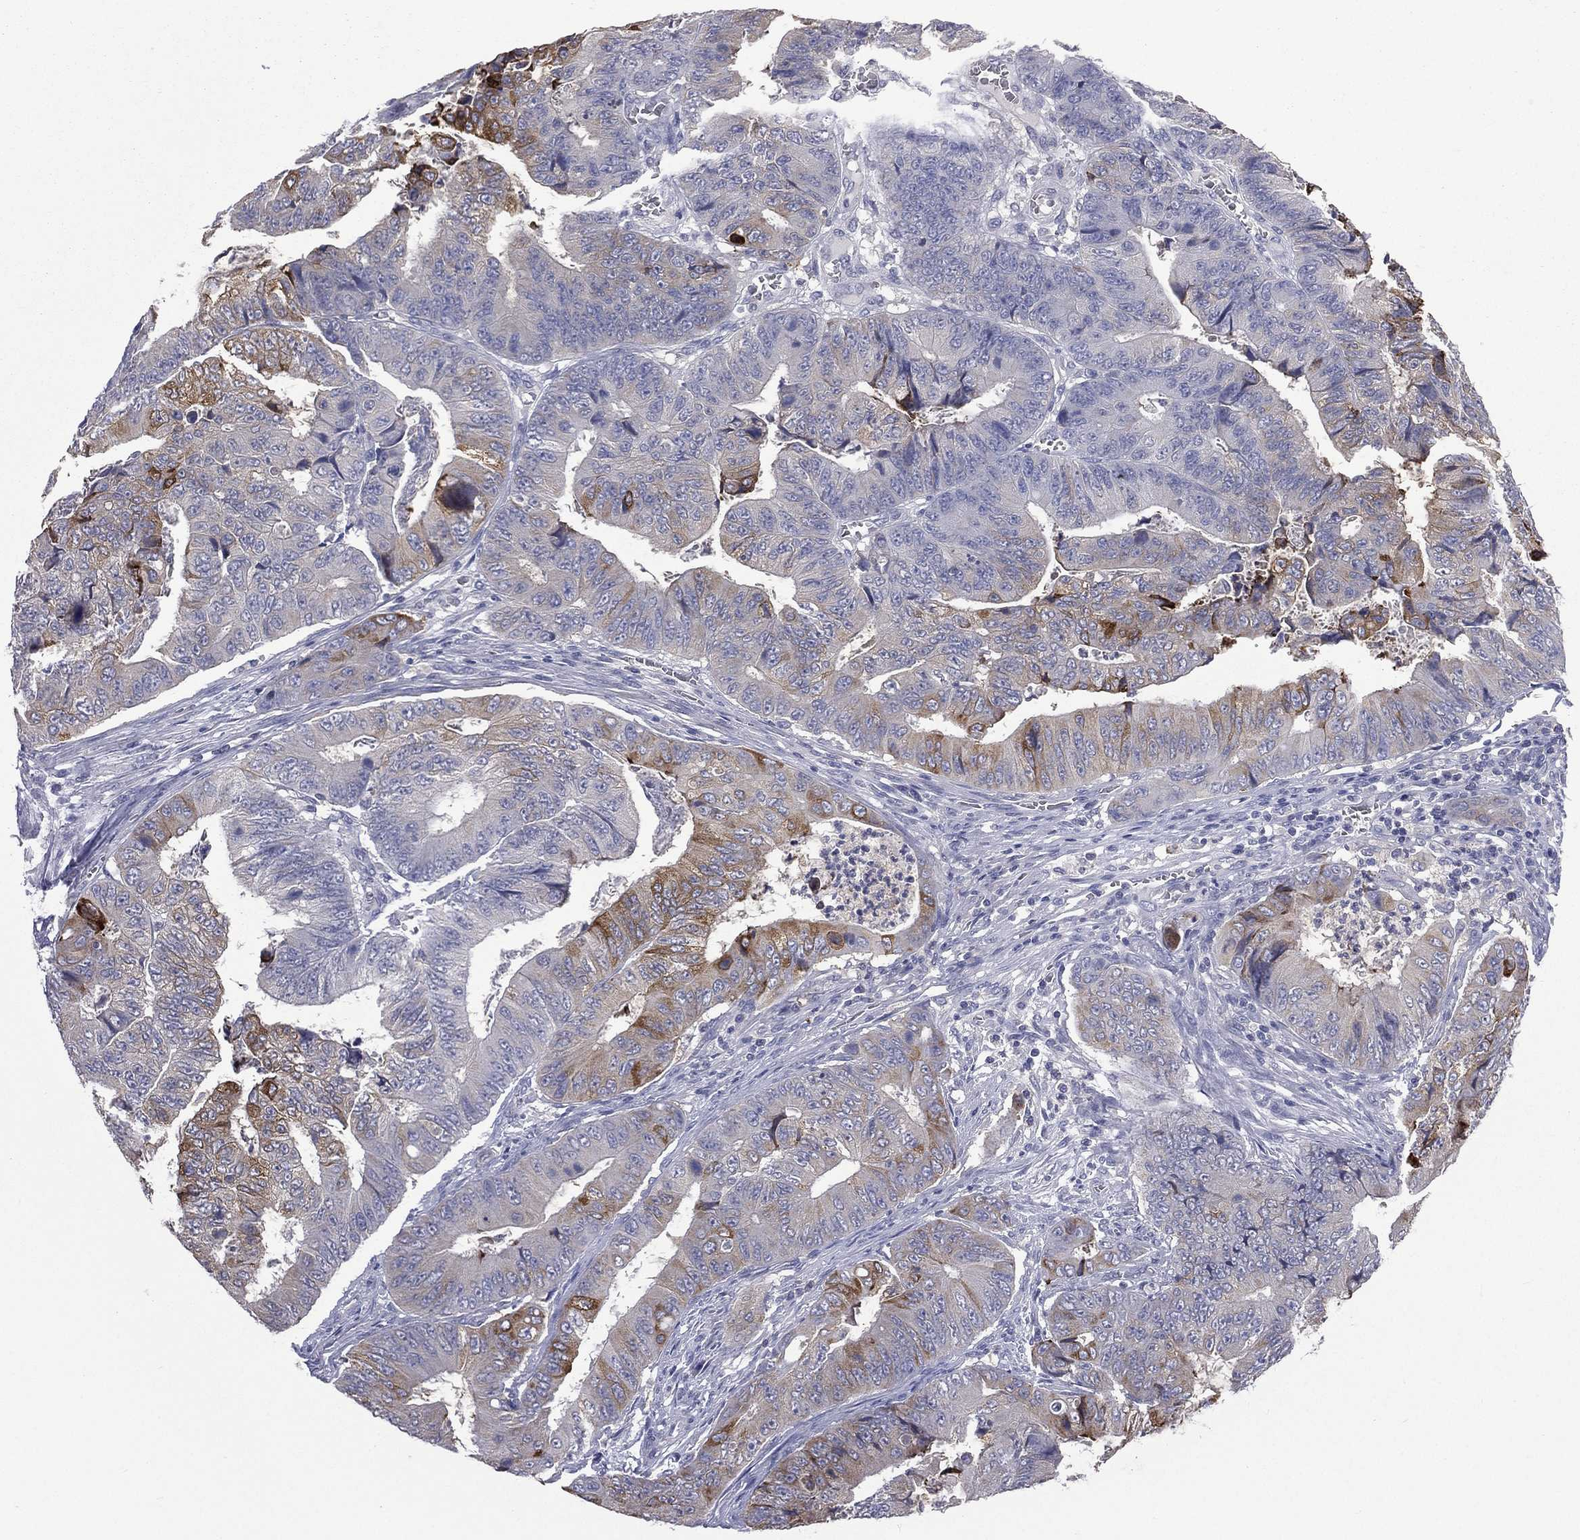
{"staining": {"intensity": "strong", "quantity": "<25%", "location": "cytoplasmic/membranous"}, "tissue": "colorectal cancer", "cell_type": "Tumor cells", "image_type": "cancer", "snomed": [{"axis": "morphology", "description": "Adenocarcinoma, NOS"}, {"axis": "topography", "description": "Colon"}], "caption": "The histopathology image exhibits staining of colorectal adenocarcinoma, revealing strong cytoplasmic/membranous protein staining (brown color) within tumor cells. Nuclei are stained in blue.", "gene": "CES2", "patient": {"sex": "female", "age": 48}}